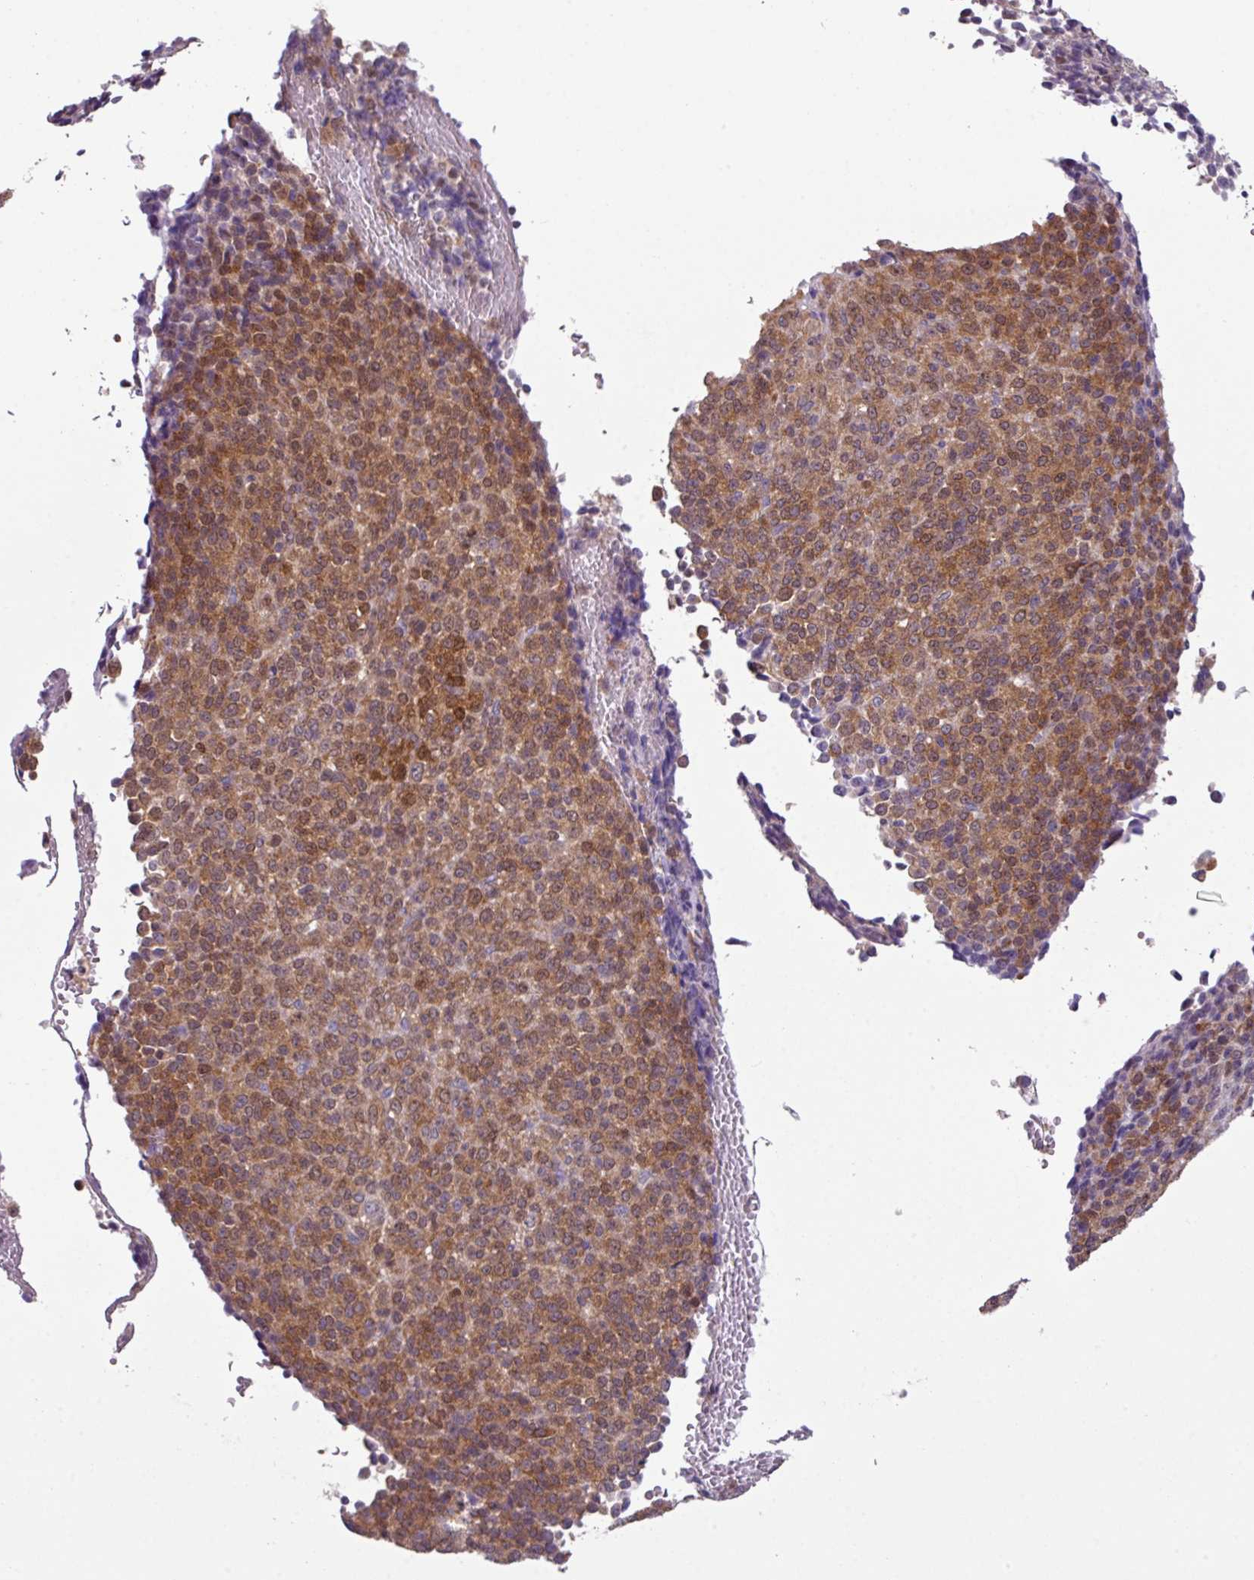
{"staining": {"intensity": "moderate", "quantity": "25%-75%", "location": "cytoplasmic/membranous"}, "tissue": "melanoma", "cell_type": "Tumor cells", "image_type": "cancer", "snomed": [{"axis": "morphology", "description": "Malignant melanoma, Metastatic site"}, {"axis": "topography", "description": "Brain"}], "caption": "Moderate cytoplasmic/membranous expression is seen in about 25%-75% of tumor cells in malignant melanoma (metastatic site).", "gene": "TTLL12", "patient": {"sex": "female", "age": 56}}